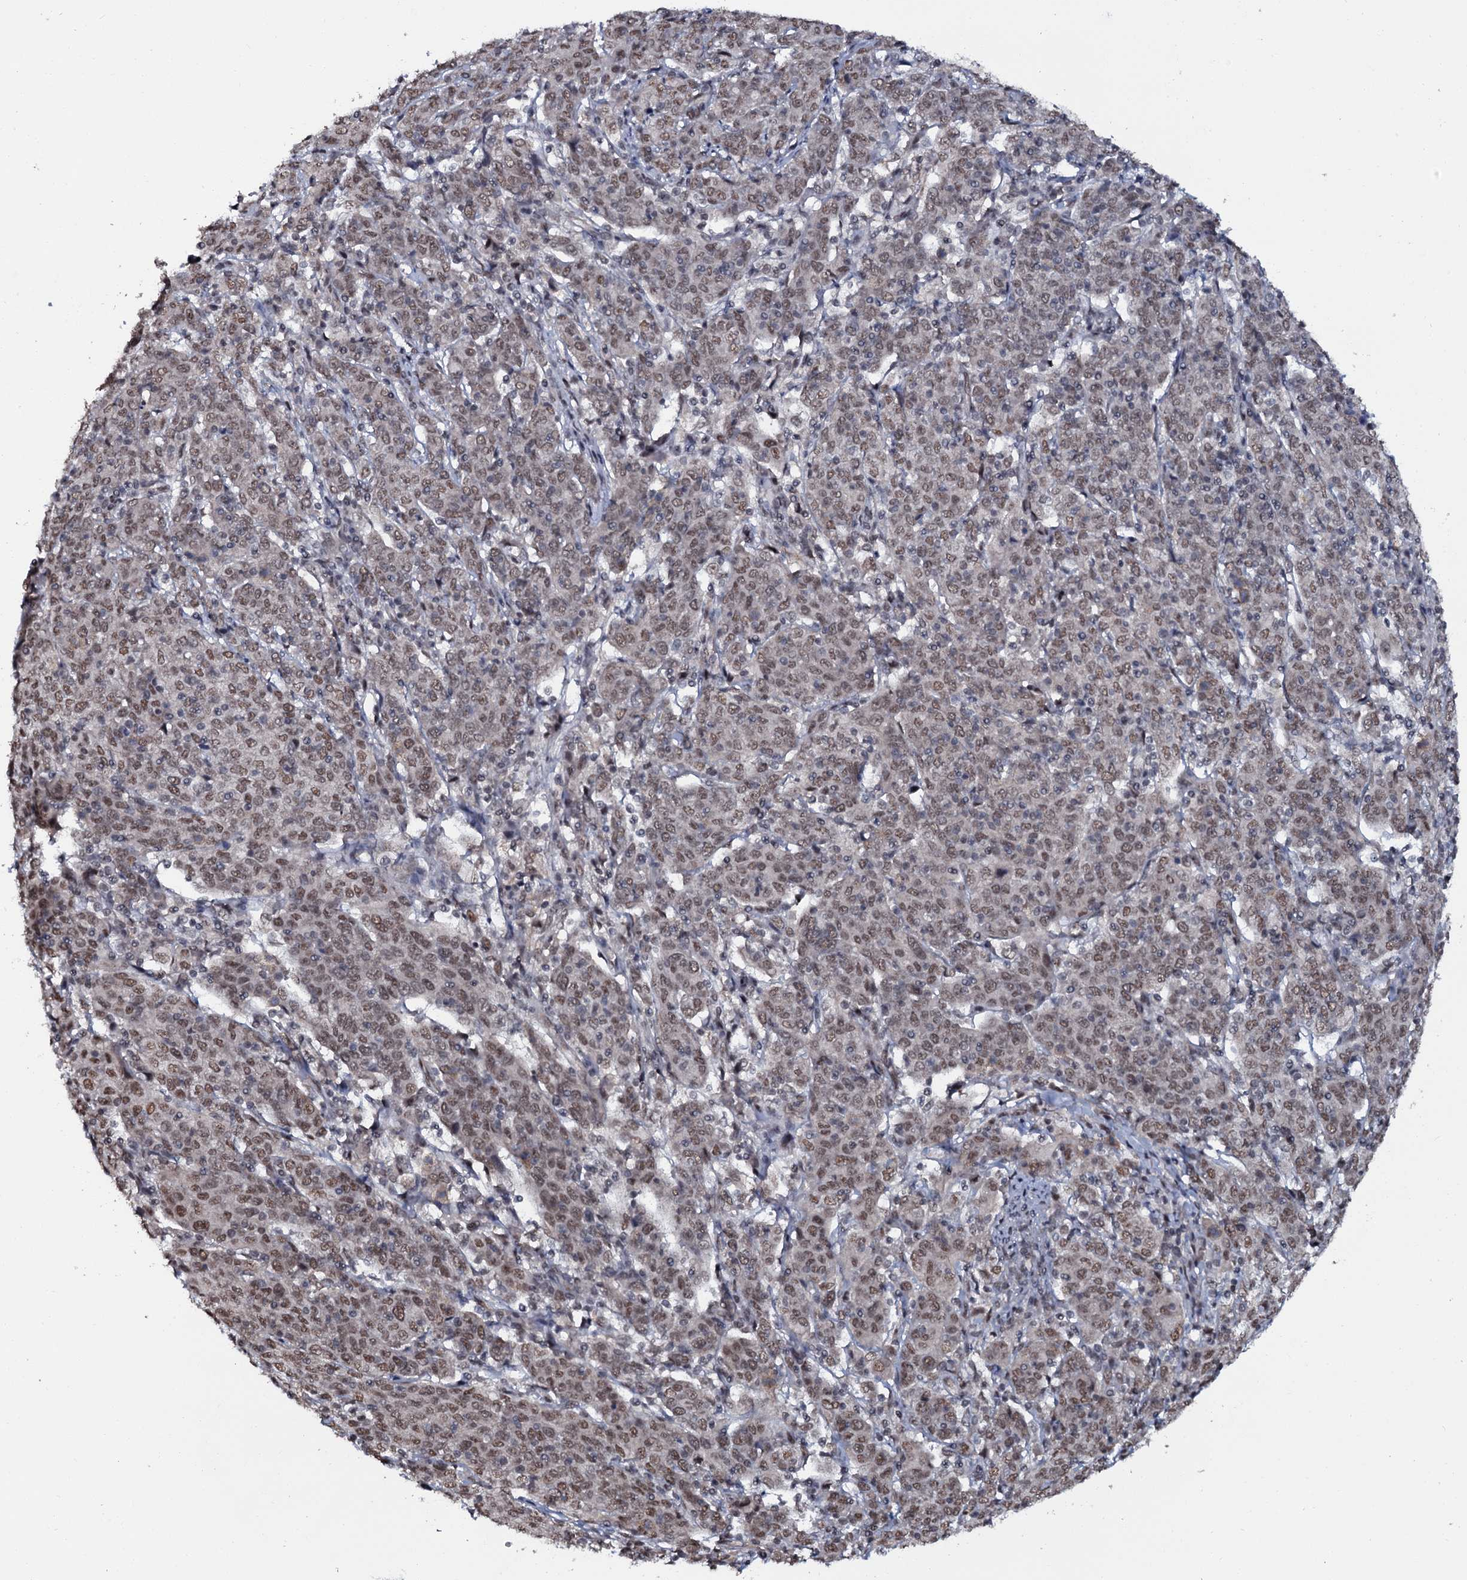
{"staining": {"intensity": "moderate", "quantity": ">75%", "location": "nuclear"}, "tissue": "cervical cancer", "cell_type": "Tumor cells", "image_type": "cancer", "snomed": [{"axis": "morphology", "description": "Squamous cell carcinoma, NOS"}, {"axis": "topography", "description": "Cervix"}], "caption": "A photomicrograph of human cervical cancer stained for a protein exhibits moderate nuclear brown staining in tumor cells.", "gene": "SH2D4B", "patient": {"sex": "female", "age": 67}}